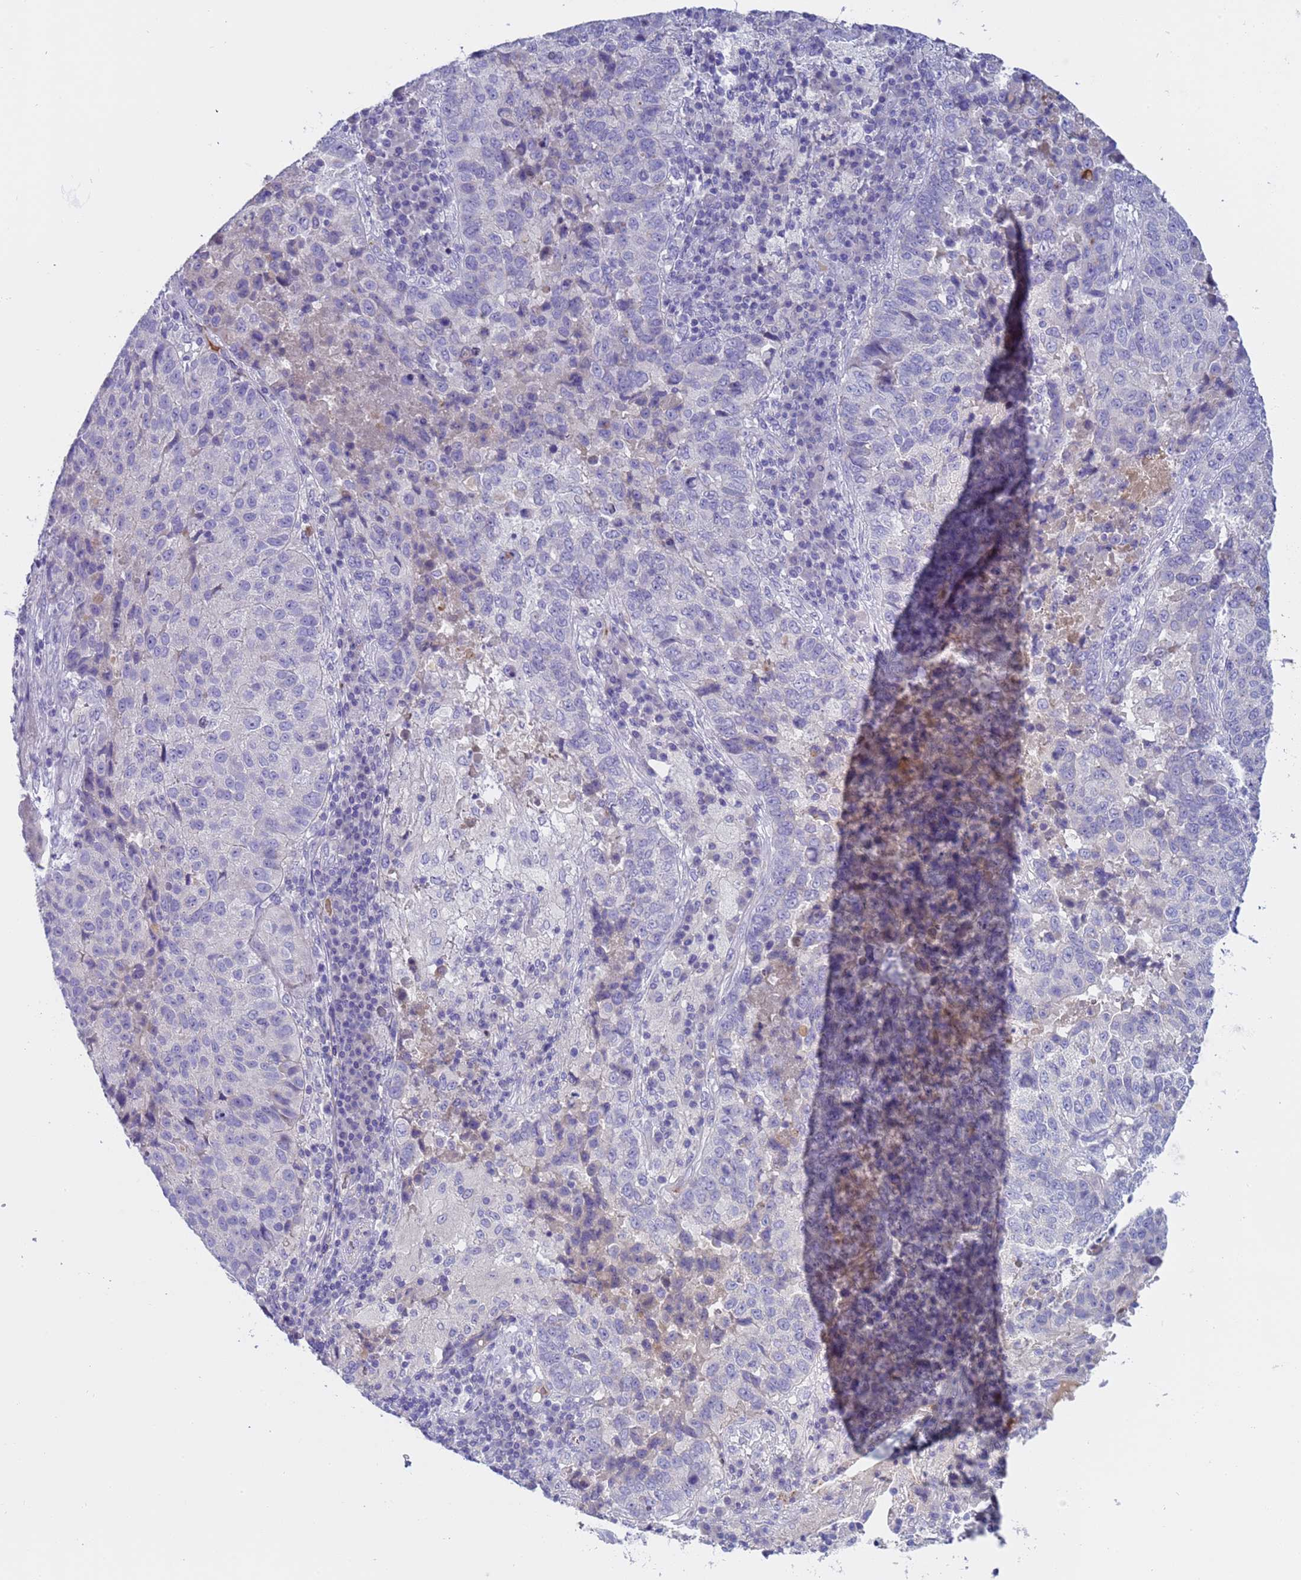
{"staining": {"intensity": "negative", "quantity": "none", "location": "none"}, "tissue": "lung cancer", "cell_type": "Tumor cells", "image_type": "cancer", "snomed": [{"axis": "morphology", "description": "Squamous cell carcinoma, NOS"}, {"axis": "topography", "description": "Lung"}], "caption": "Image shows no protein staining in tumor cells of lung cancer tissue.", "gene": "C4orf46", "patient": {"sex": "male", "age": 73}}